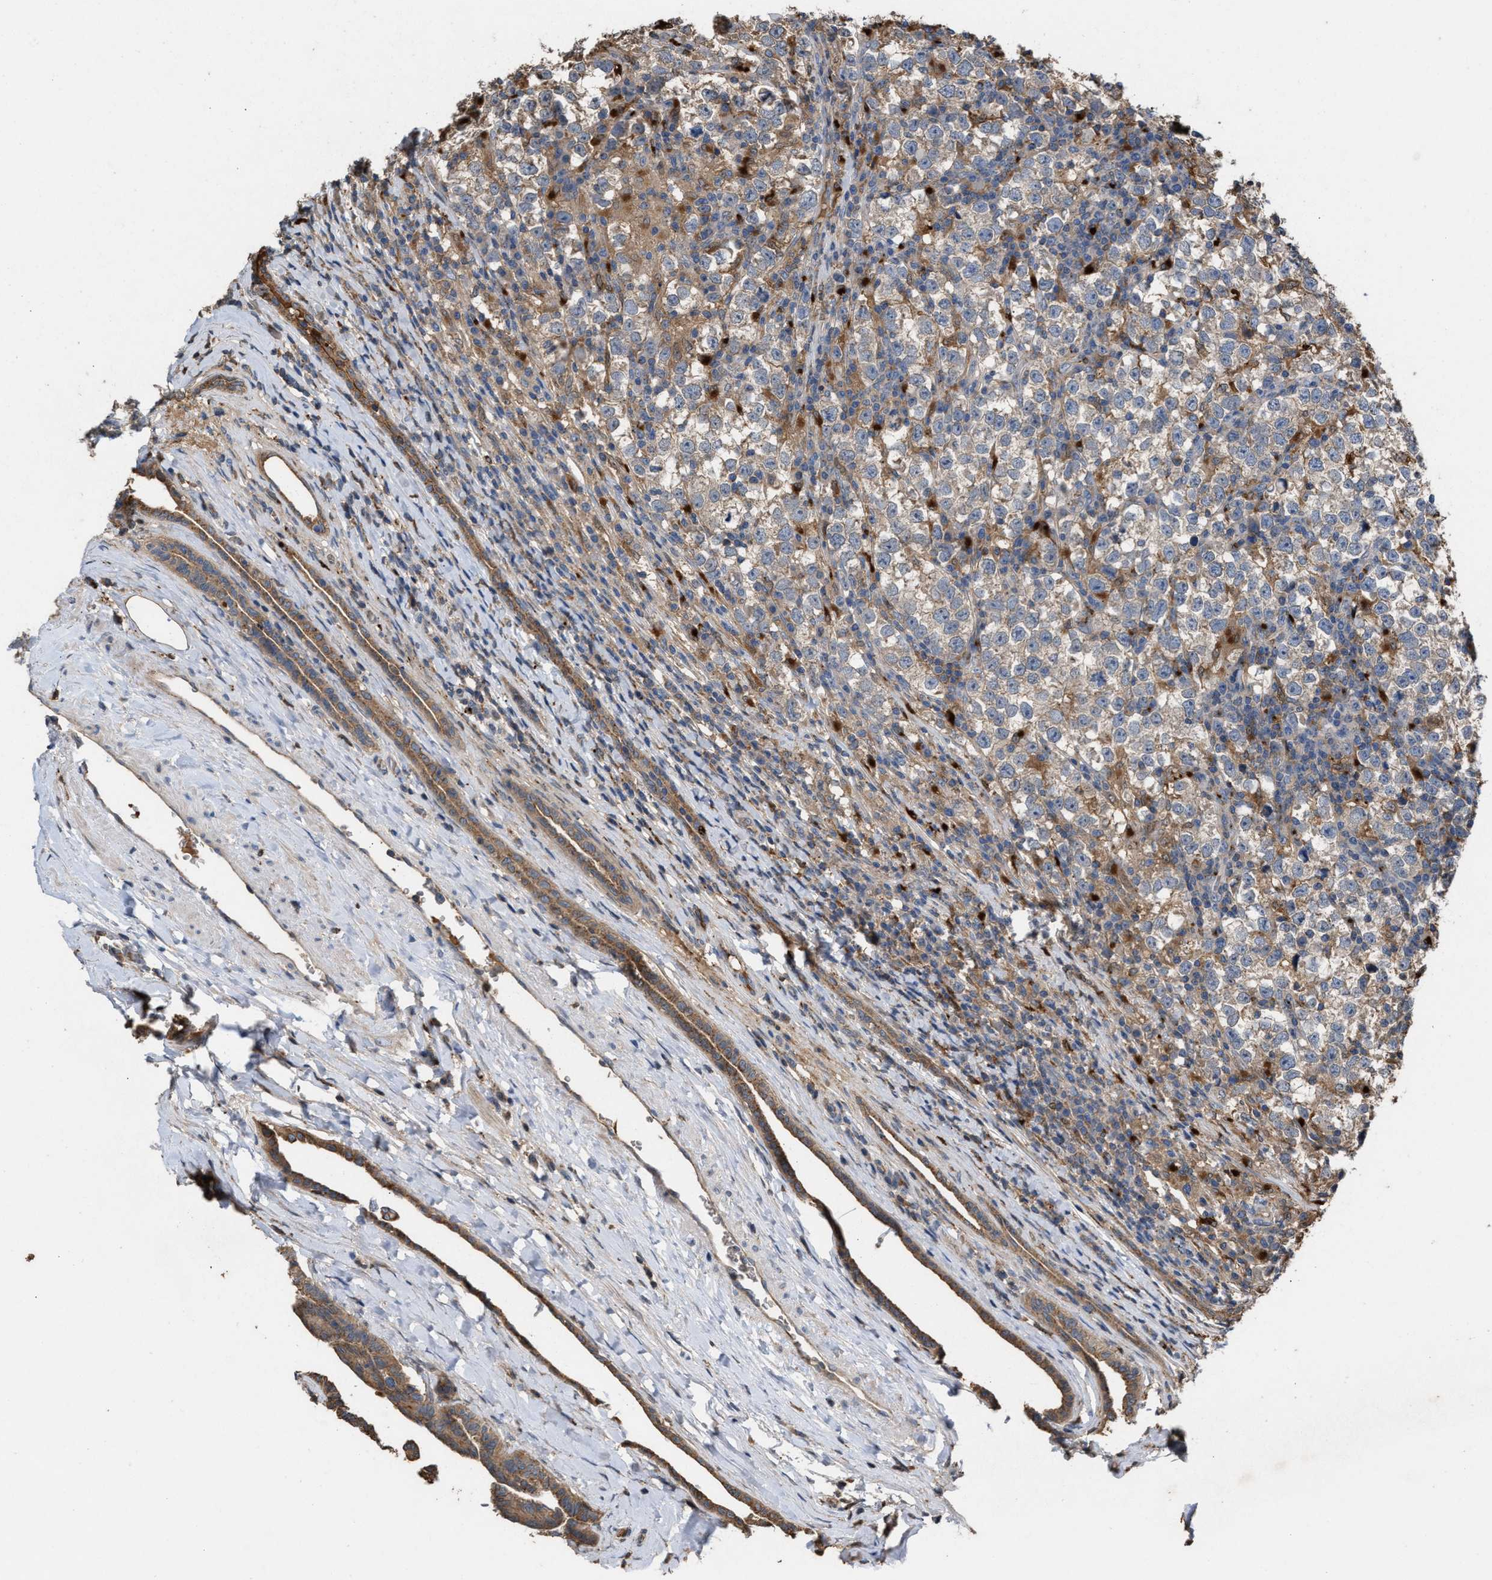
{"staining": {"intensity": "weak", "quantity": "<25%", "location": "cytoplasmic/membranous"}, "tissue": "testis cancer", "cell_type": "Tumor cells", "image_type": "cancer", "snomed": [{"axis": "morphology", "description": "Normal tissue, NOS"}, {"axis": "morphology", "description": "Seminoma, NOS"}, {"axis": "topography", "description": "Testis"}], "caption": "This is an IHC micrograph of testis cancer. There is no staining in tumor cells.", "gene": "ELMO3", "patient": {"sex": "male", "age": 43}}